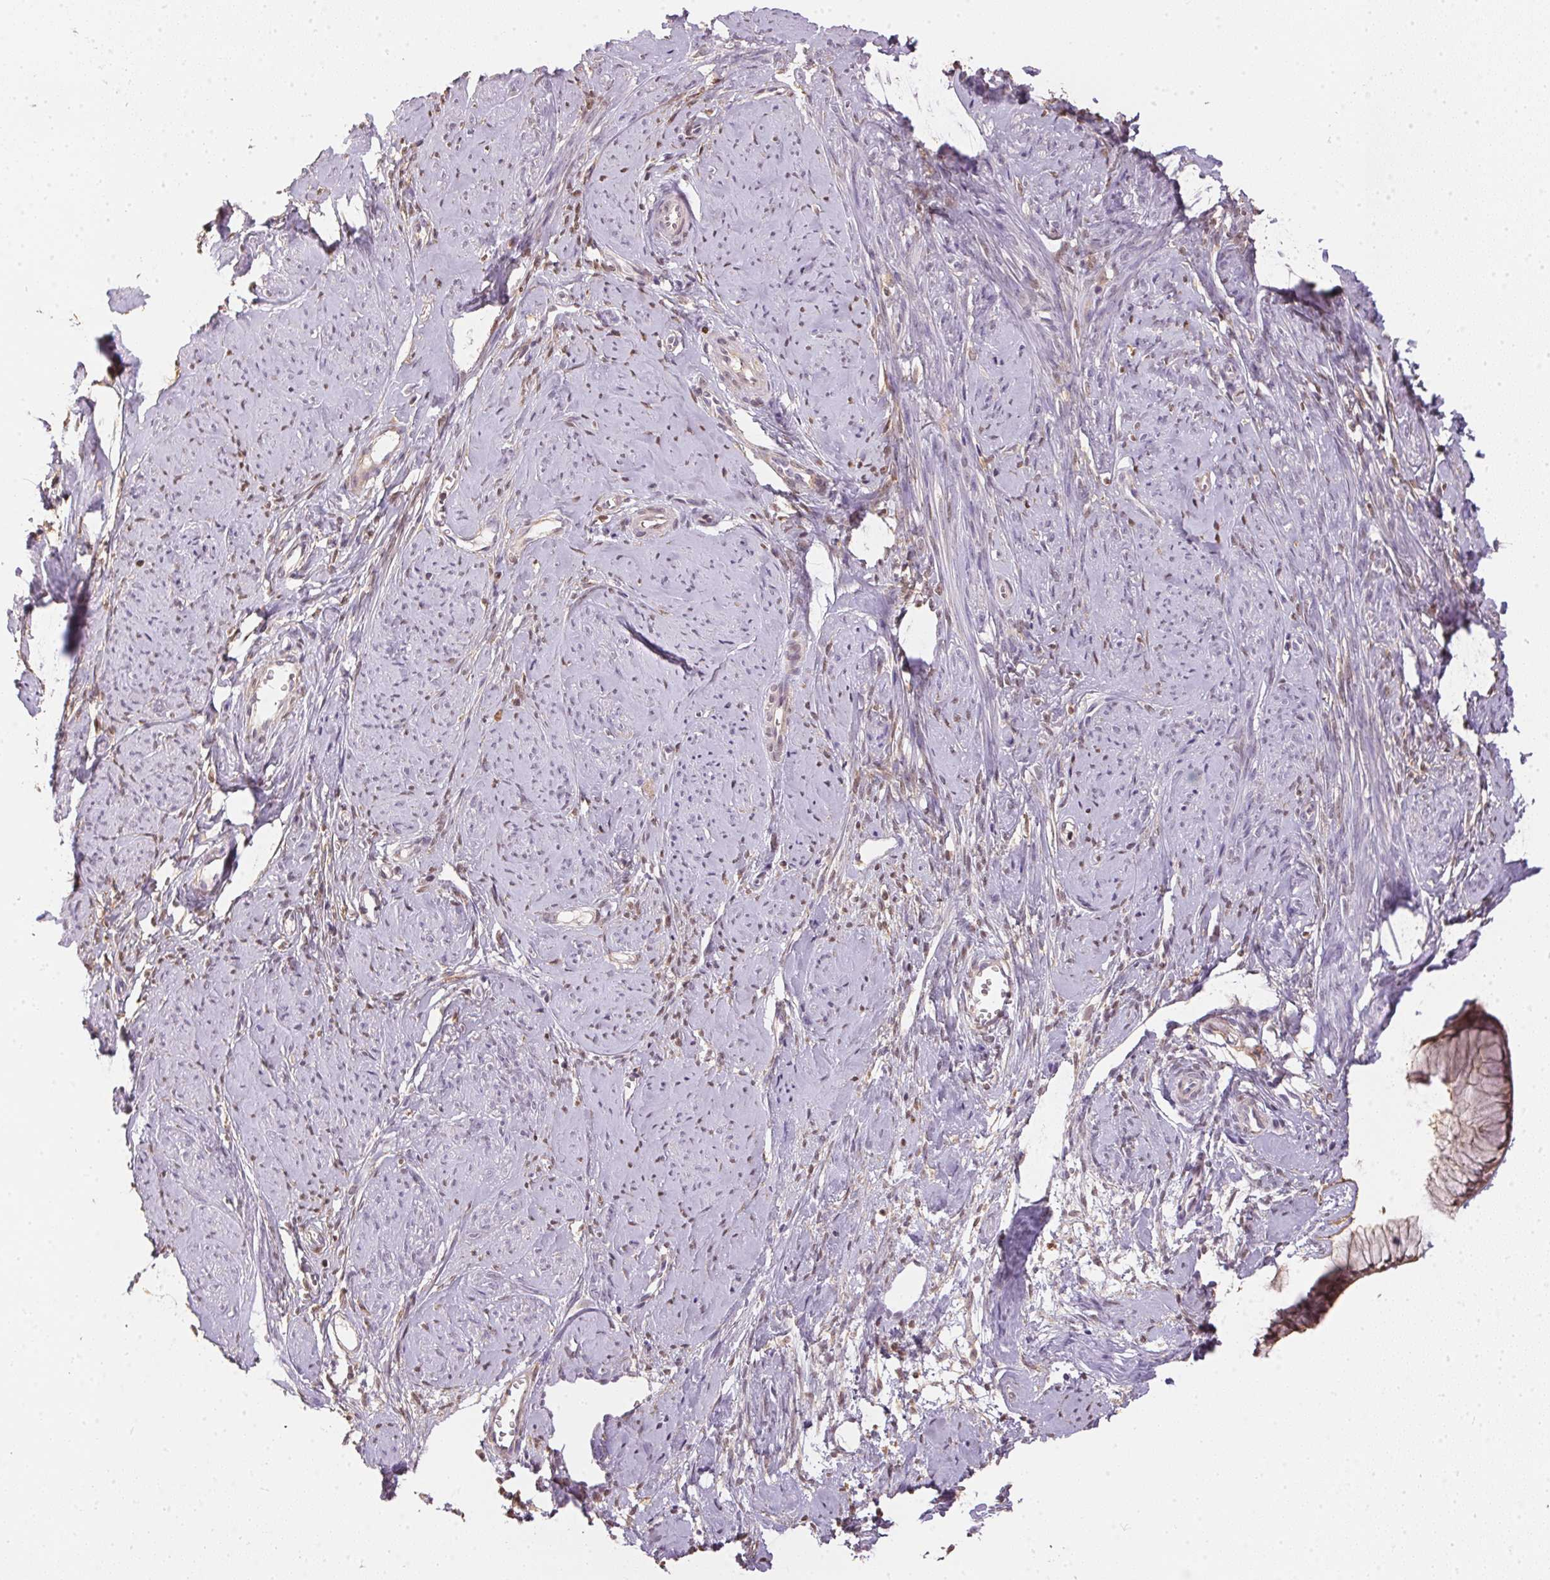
{"staining": {"intensity": "negative", "quantity": "none", "location": "none"}, "tissue": "smooth muscle", "cell_type": "Smooth muscle cells", "image_type": "normal", "snomed": [{"axis": "morphology", "description": "Normal tissue, NOS"}, {"axis": "topography", "description": "Smooth muscle"}], "caption": "The histopathology image shows no staining of smooth muscle cells in unremarkable smooth muscle.", "gene": "S100A3", "patient": {"sex": "female", "age": 48}}